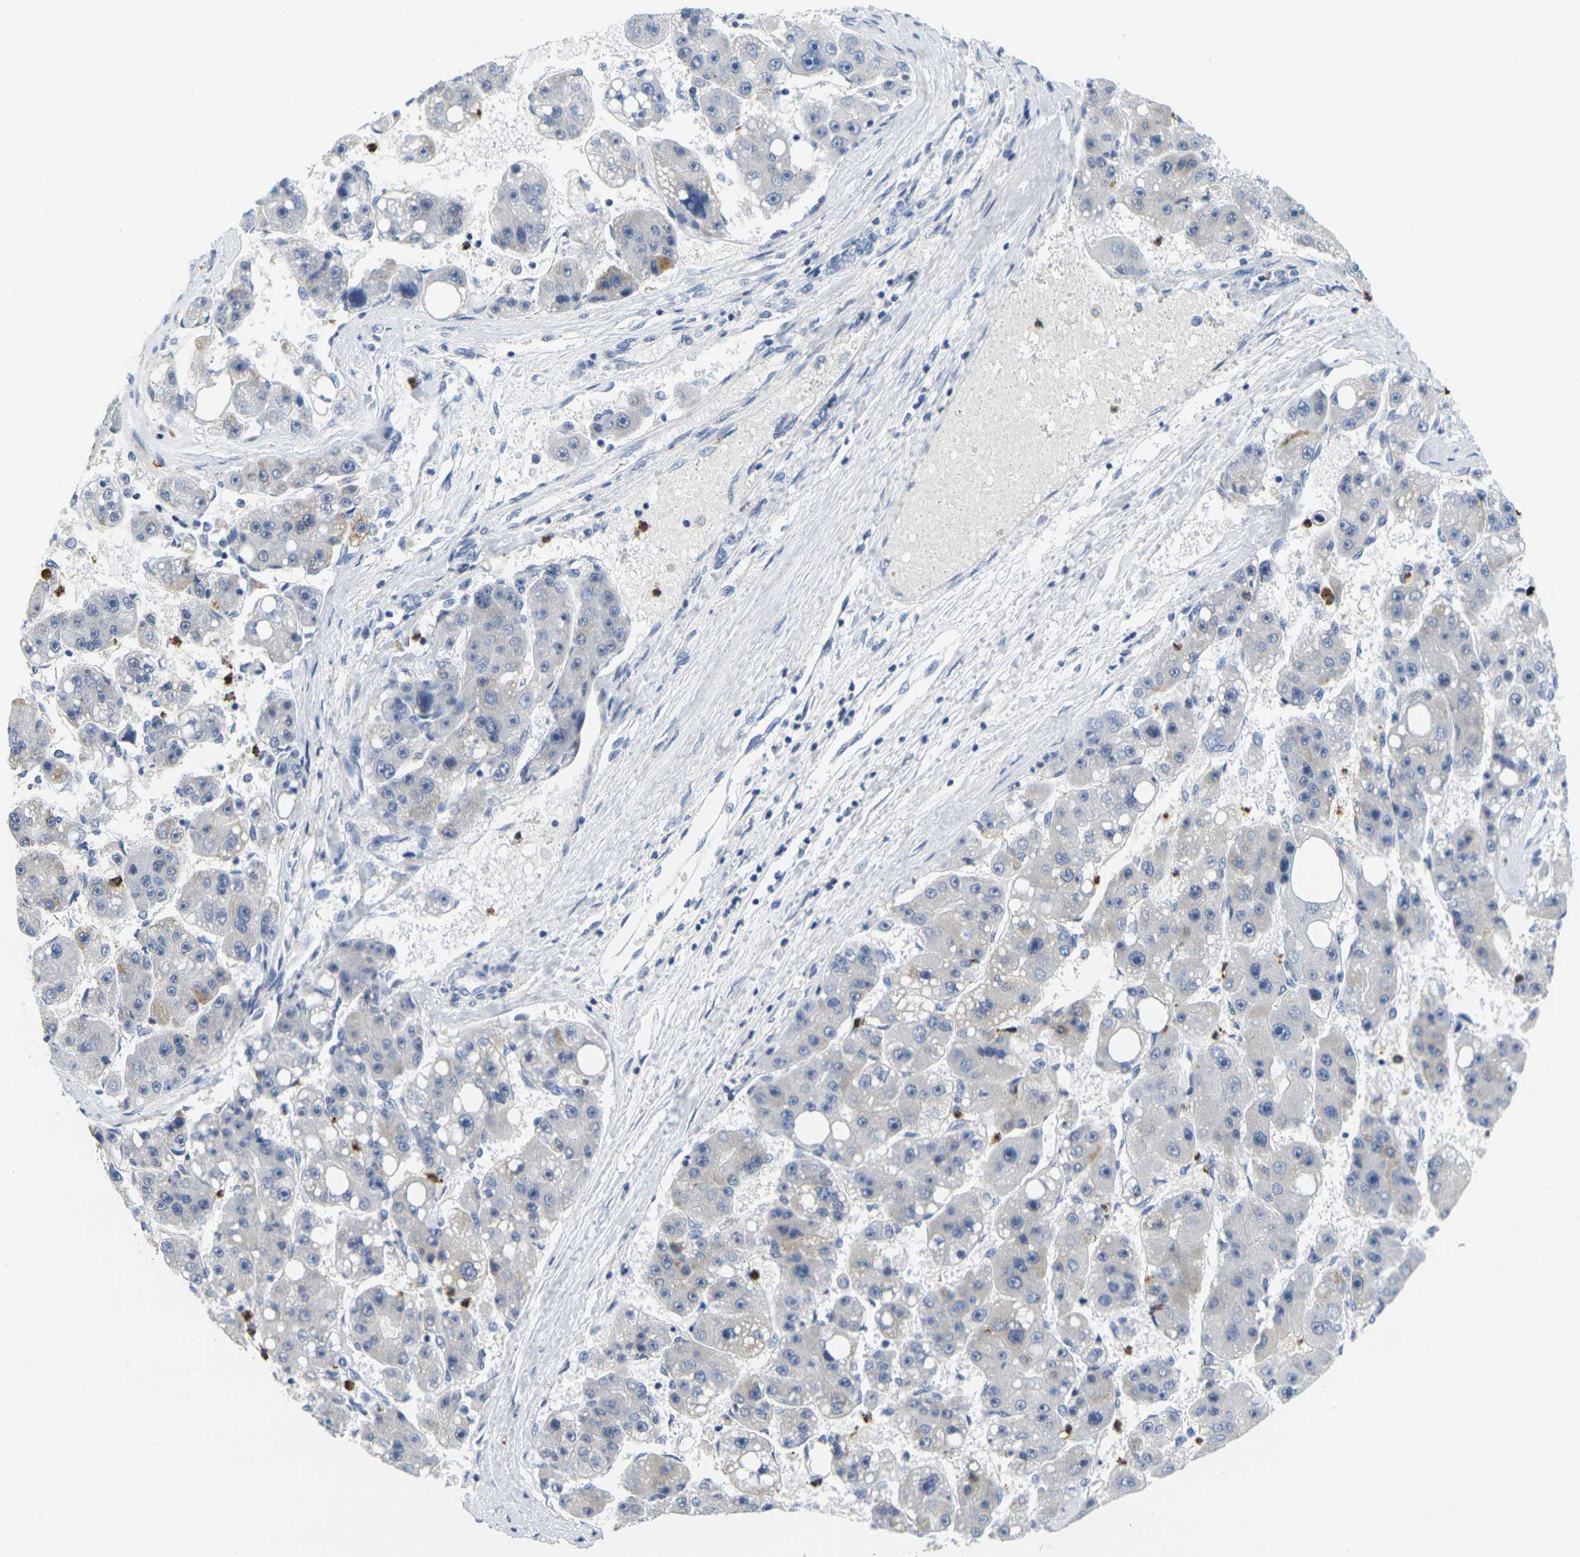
{"staining": {"intensity": "weak", "quantity": "25%-75%", "location": "cytoplasmic/membranous"}, "tissue": "liver cancer", "cell_type": "Tumor cells", "image_type": "cancer", "snomed": [{"axis": "morphology", "description": "Carcinoma, Hepatocellular, NOS"}, {"axis": "topography", "description": "Liver"}], "caption": "This is a micrograph of immunohistochemistry (IHC) staining of liver cancer (hepatocellular carcinoma), which shows weak staining in the cytoplasmic/membranous of tumor cells.", "gene": "KLK5", "patient": {"sex": "female", "age": 61}}